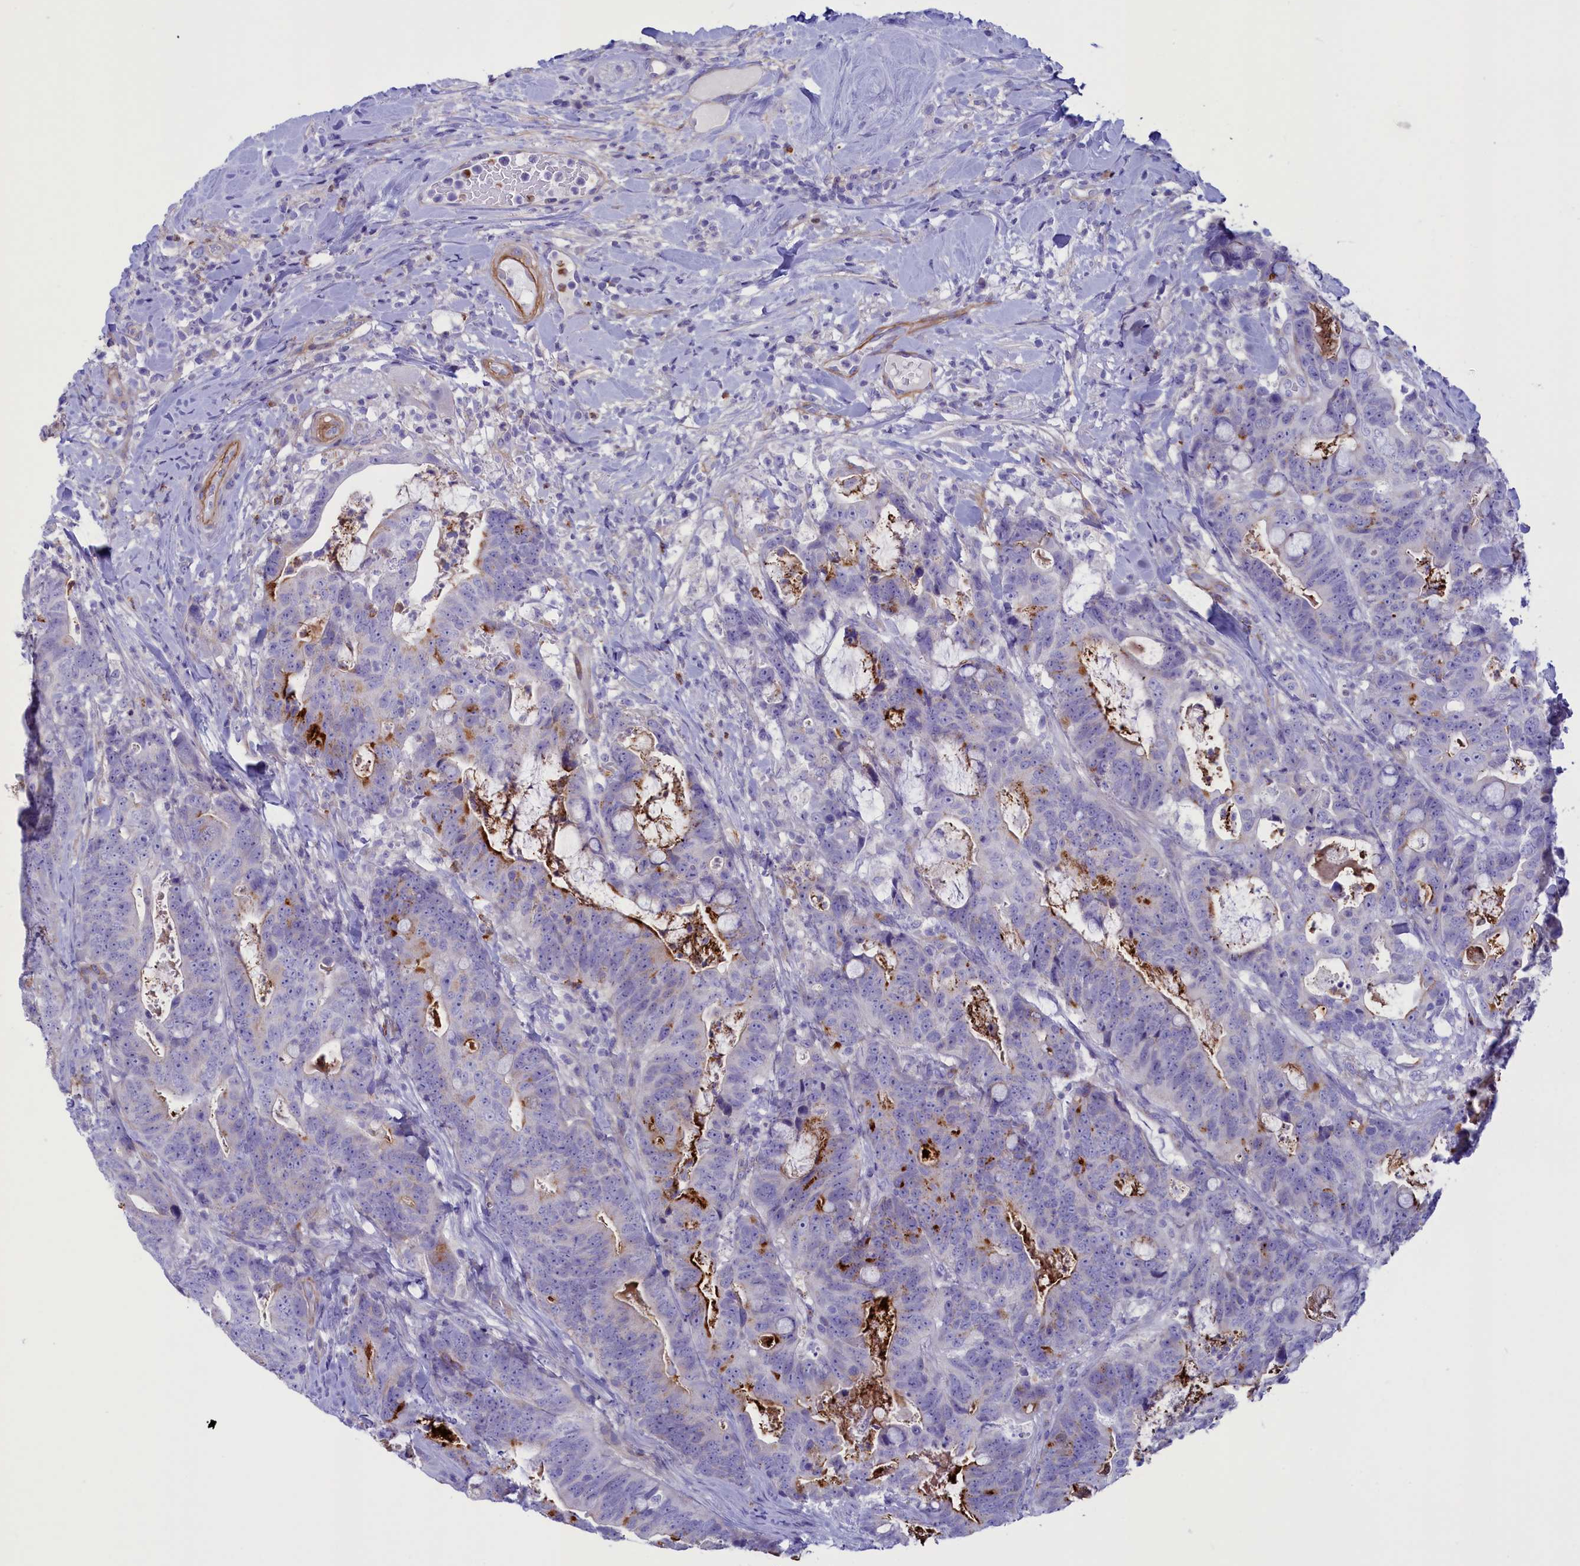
{"staining": {"intensity": "strong", "quantity": "<25%", "location": "cytoplasmic/membranous"}, "tissue": "colorectal cancer", "cell_type": "Tumor cells", "image_type": "cancer", "snomed": [{"axis": "morphology", "description": "Adenocarcinoma, NOS"}, {"axis": "topography", "description": "Colon"}], "caption": "IHC (DAB) staining of adenocarcinoma (colorectal) demonstrates strong cytoplasmic/membranous protein expression in about <25% of tumor cells.", "gene": "LOXL1", "patient": {"sex": "female", "age": 82}}